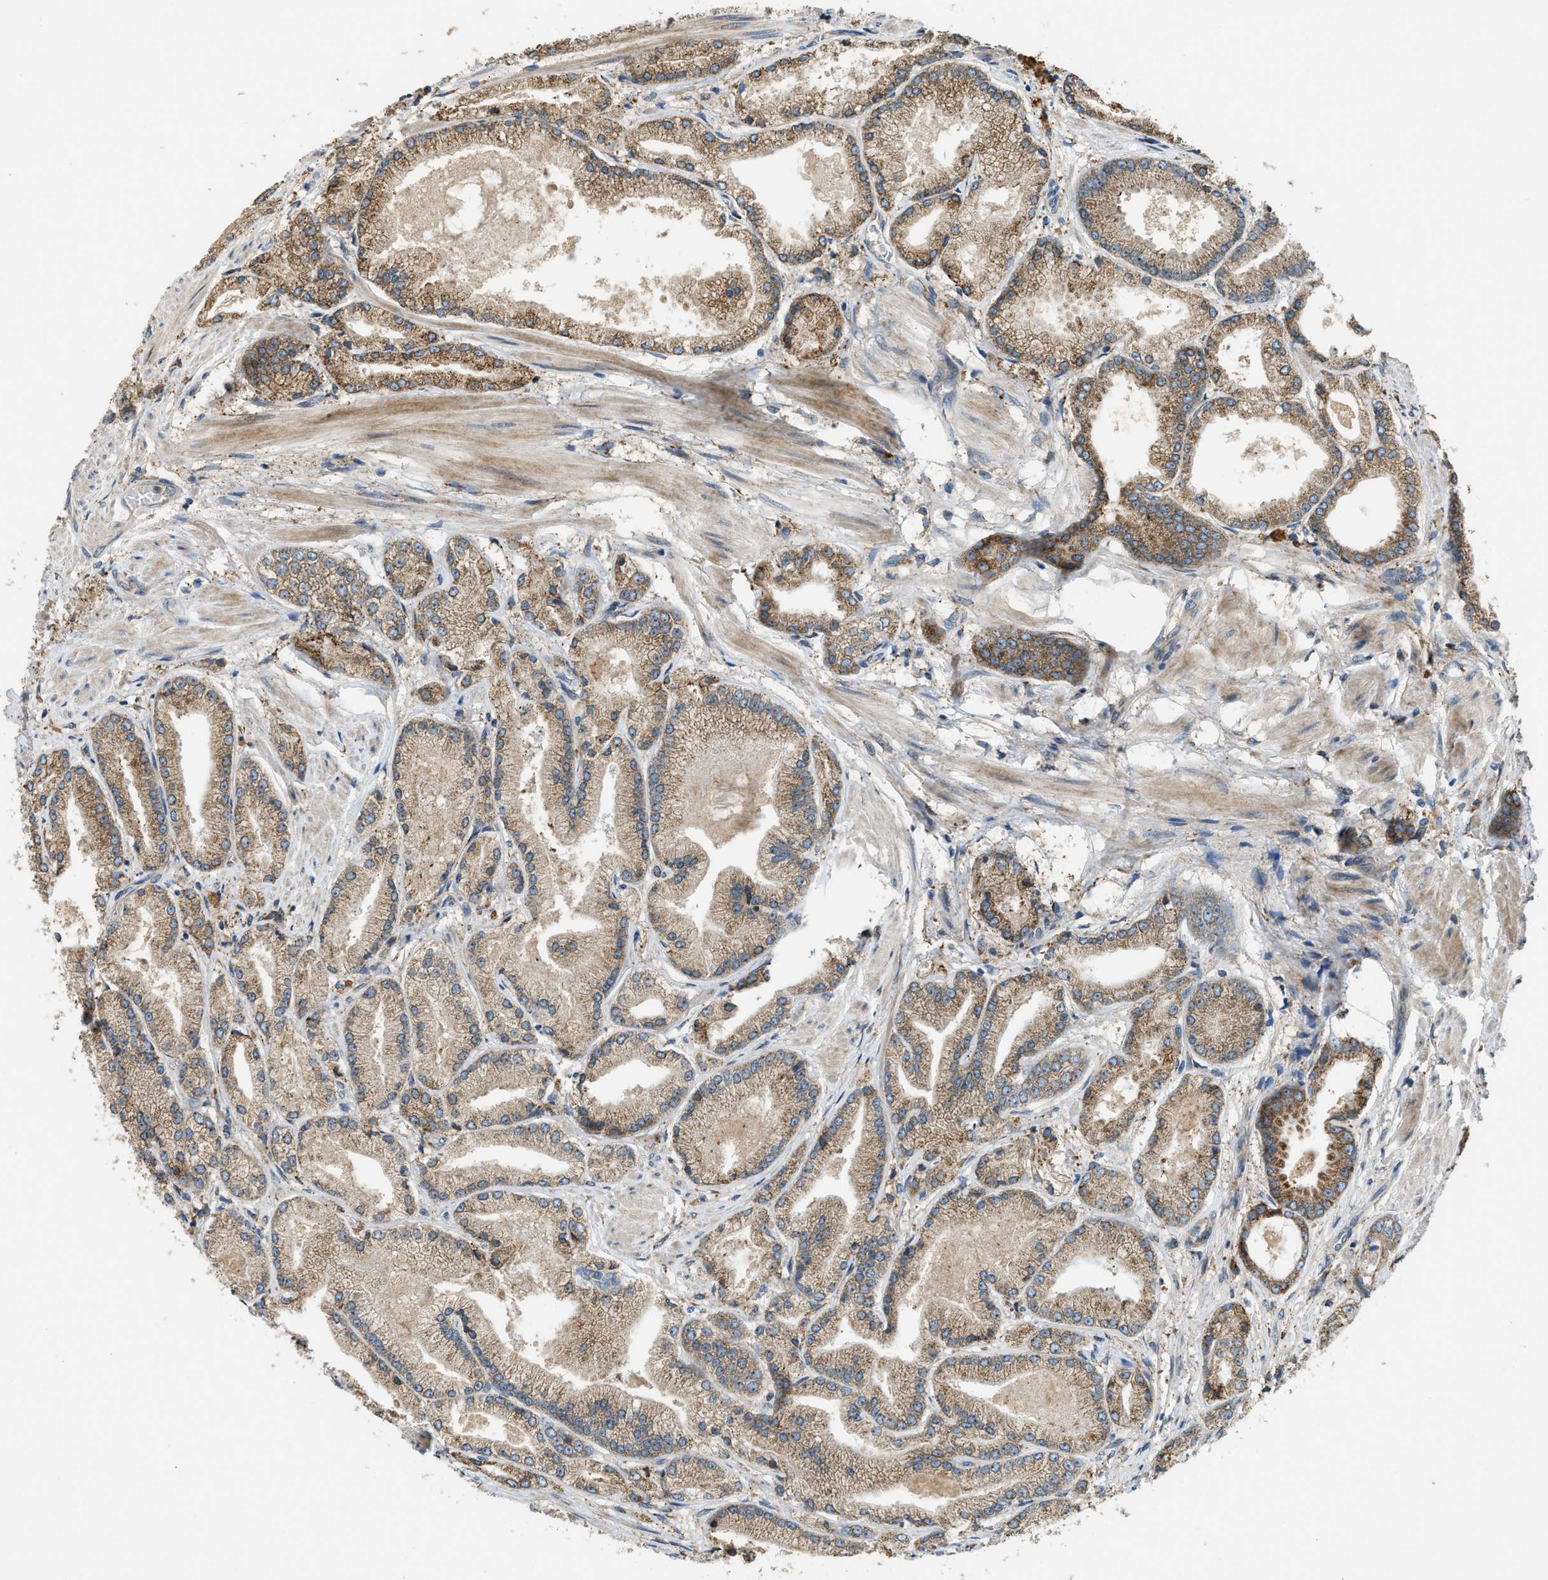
{"staining": {"intensity": "moderate", "quantity": ">75%", "location": "cytoplasmic/membranous"}, "tissue": "prostate cancer", "cell_type": "Tumor cells", "image_type": "cancer", "snomed": [{"axis": "morphology", "description": "Adenocarcinoma, High grade"}, {"axis": "topography", "description": "Prostate"}], "caption": "Immunohistochemical staining of high-grade adenocarcinoma (prostate) demonstrates moderate cytoplasmic/membranous protein positivity in approximately >75% of tumor cells.", "gene": "TMEM68", "patient": {"sex": "male", "age": 50}}